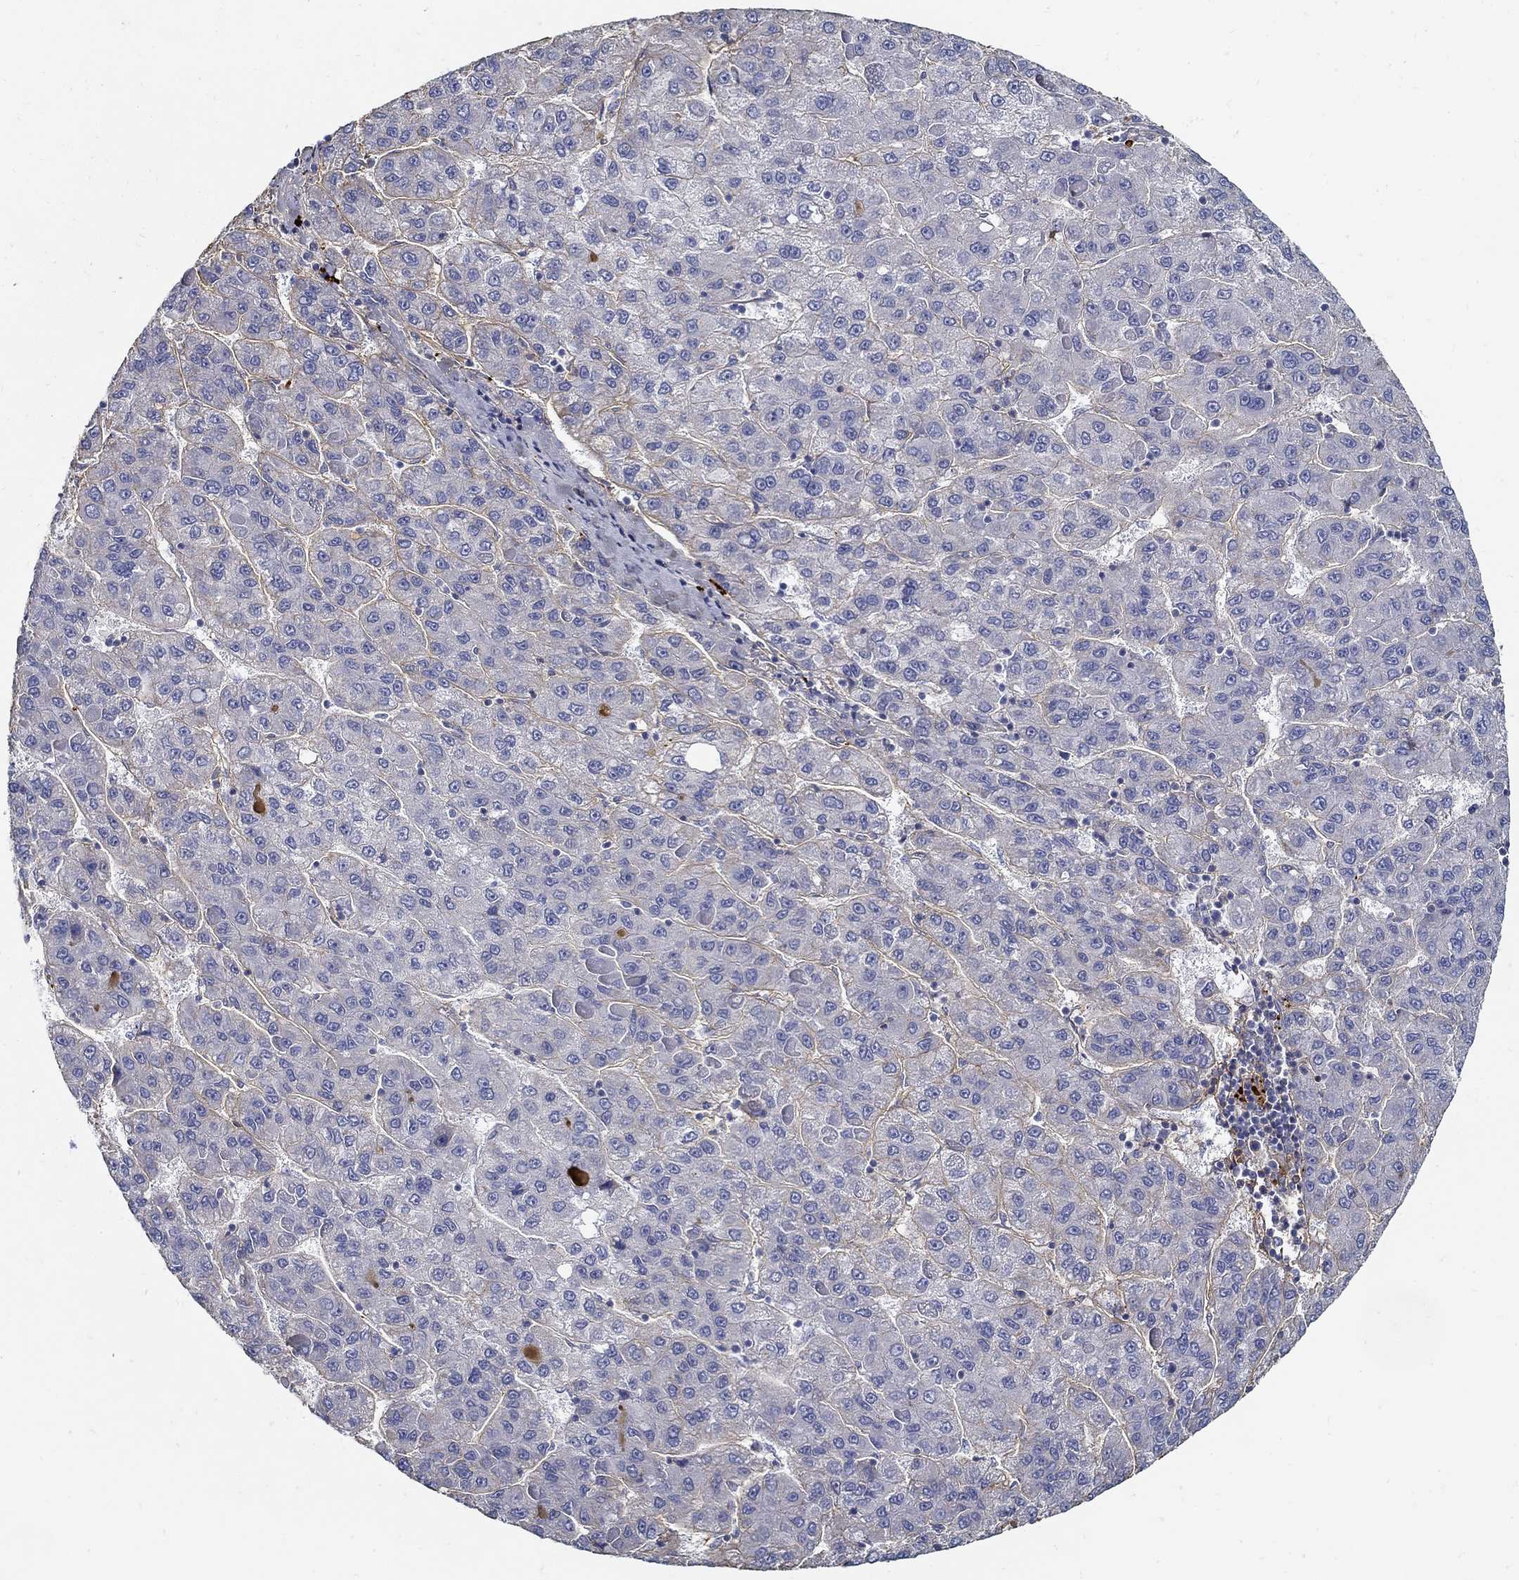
{"staining": {"intensity": "moderate", "quantity": "<25%", "location": "cytoplasmic/membranous"}, "tissue": "liver cancer", "cell_type": "Tumor cells", "image_type": "cancer", "snomed": [{"axis": "morphology", "description": "Carcinoma, Hepatocellular, NOS"}, {"axis": "topography", "description": "Liver"}], "caption": "Immunohistochemistry photomicrograph of human liver hepatocellular carcinoma stained for a protein (brown), which exhibits low levels of moderate cytoplasmic/membranous positivity in approximately <25% of tumor cells.", "gene": "TGFBI", "patient": {"sex": "female", "age": 82}}